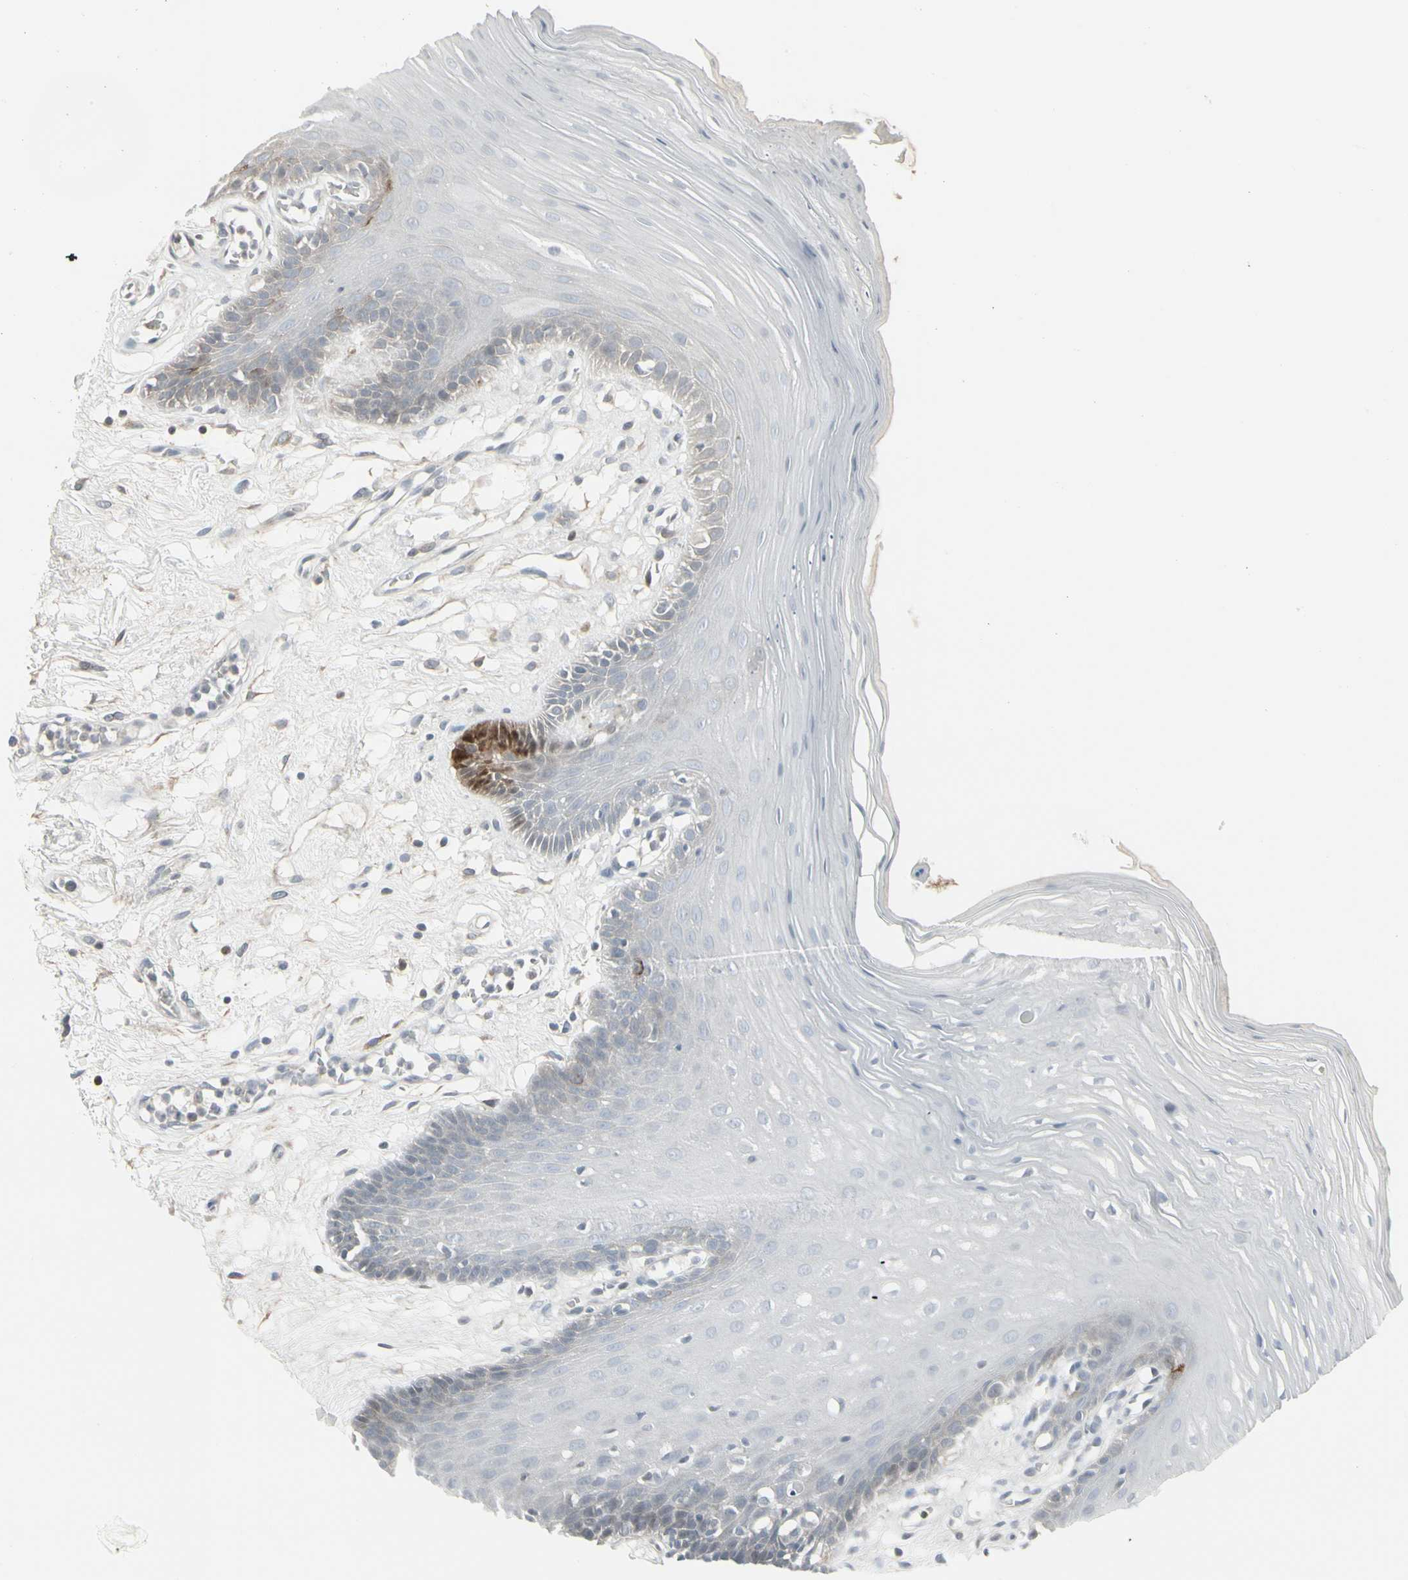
{"staining": {"intensity": "weak", "quantity": "25%-75%", "location": "cytoplasmic/membranous"}, "tissue": "oral mucosa", "cell_type": "Squamous epithelial cells", "image_type": "normal", "snomed": [{"axis": "morphology", "description": "Normal tissue, NOS"}, {"axis": "morphology", "description": "Squamous cell carcinoma, NOS"}, {"axis": "topography", "description": "Skeletal muscle"}, {"axis": "topography", "description": "Oral tissue"}, {"axis": "topography", "description": "Head-Neck"}], "caption": "Protein staining by immunohistochemistry reveals weak cytoplasmic/membranous positivity in about 25%-75% of squamous epithelial cells in unremarkable oral mucosa. (DAB = brown stain, brightfield microscopy at high magnification).", "gene": "IGFBP6", "patient": {"sex": "male", "age": 71}}